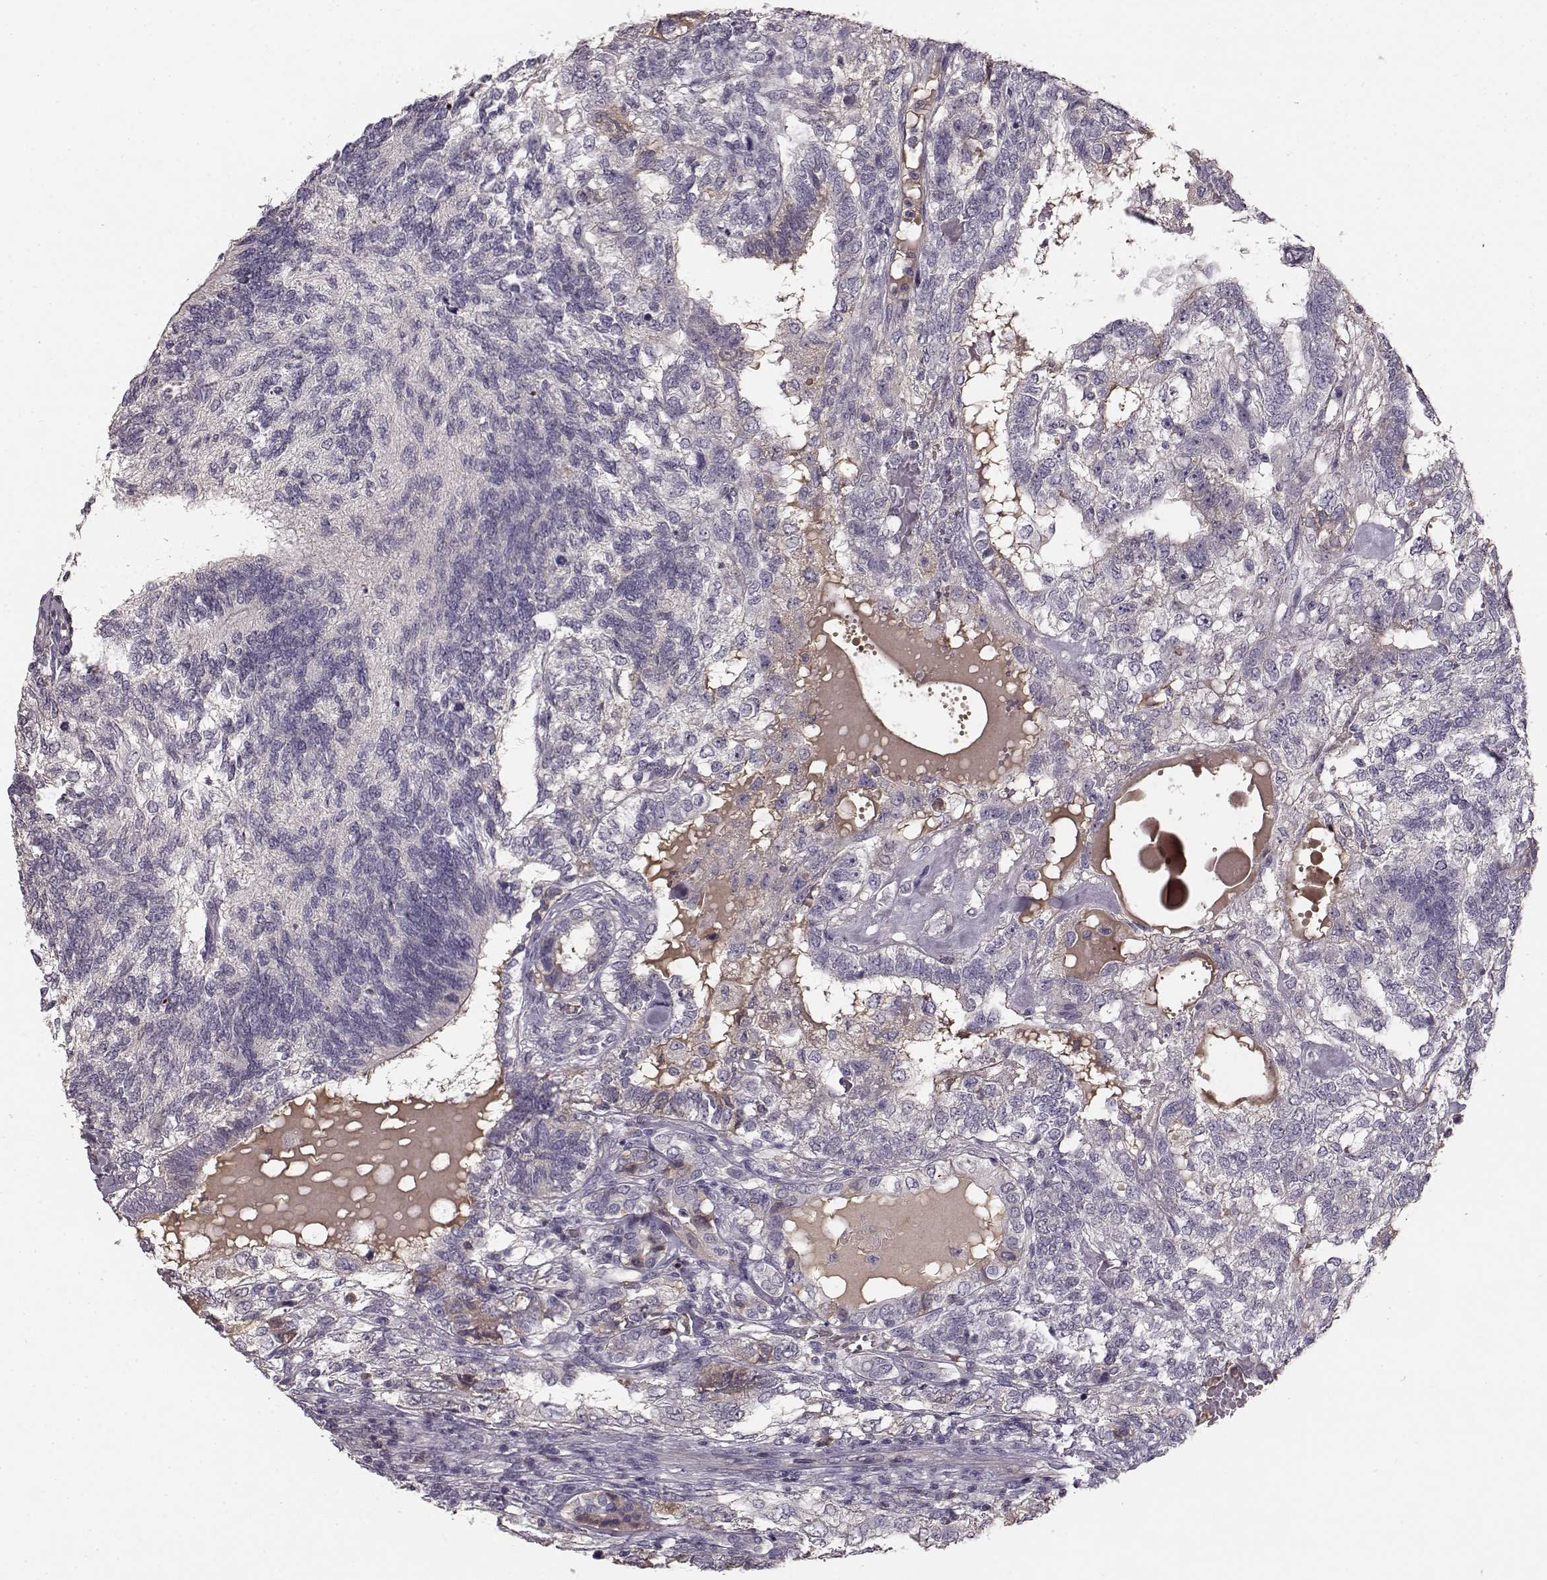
{"staining": {"intensity": "negative", "quantity": "none", "location": "none"}, "tissue": "testis cancer", "cell_type": "Tumor cells", "image_type": "cancer", "snomed": [{"axis": "morphology", "description": "Seminoma, NOS"}, {"axis": "morphology", "description": "Carcinoma, Embryonal, NOS"}, {"axis": "topography", "description": "Testis"}], "caption": "Tumor cells are negative for protein expression in human testis cancer.", "gene": "YJEFN3", "patient": {"sex": "male", "age": 41}}